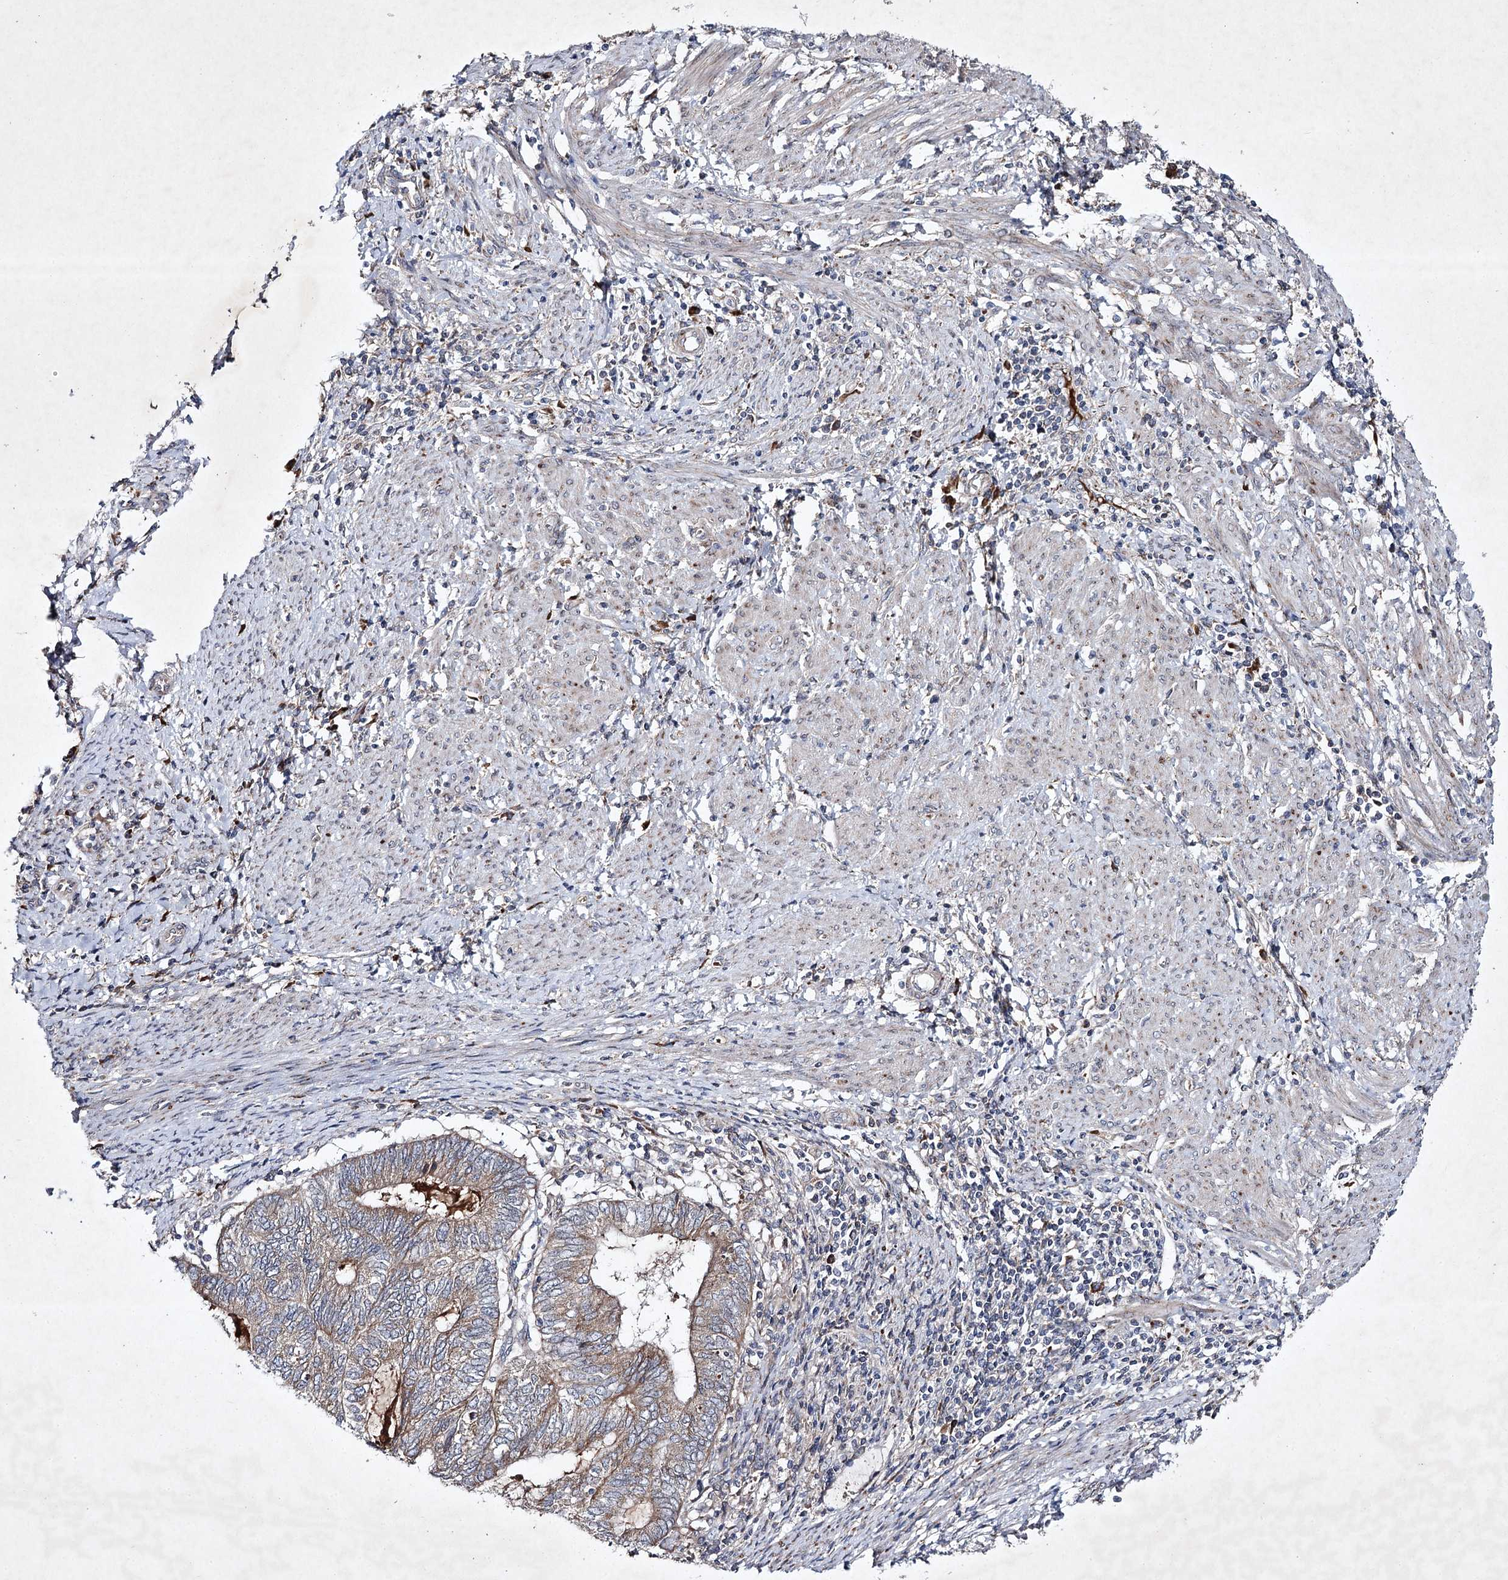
{"staining": {"intensity": "moderate", "quantity": ">75%", "location": "cytoplasmic/membranous"}, "tissue": "endometrial cancer", "cell_type": "Tumor cells", "image_type": "cancer", "snomed": [{"axis": "morphology", "description": "Adenocarcinoma, NOS"}, {"axis": "topography", "description": "Uterus"}, {"axis": "topography", "description": "Endometrium"}], "caption": "Protein positivity by immunohistochemistry (IHC) displays moderate cytoplasmic/membranous expression in about >75% of tumor cells in endometrial adenocarcinoma.", "gene": "ALG9", "patient": {"sex": "female", "age": 70}}